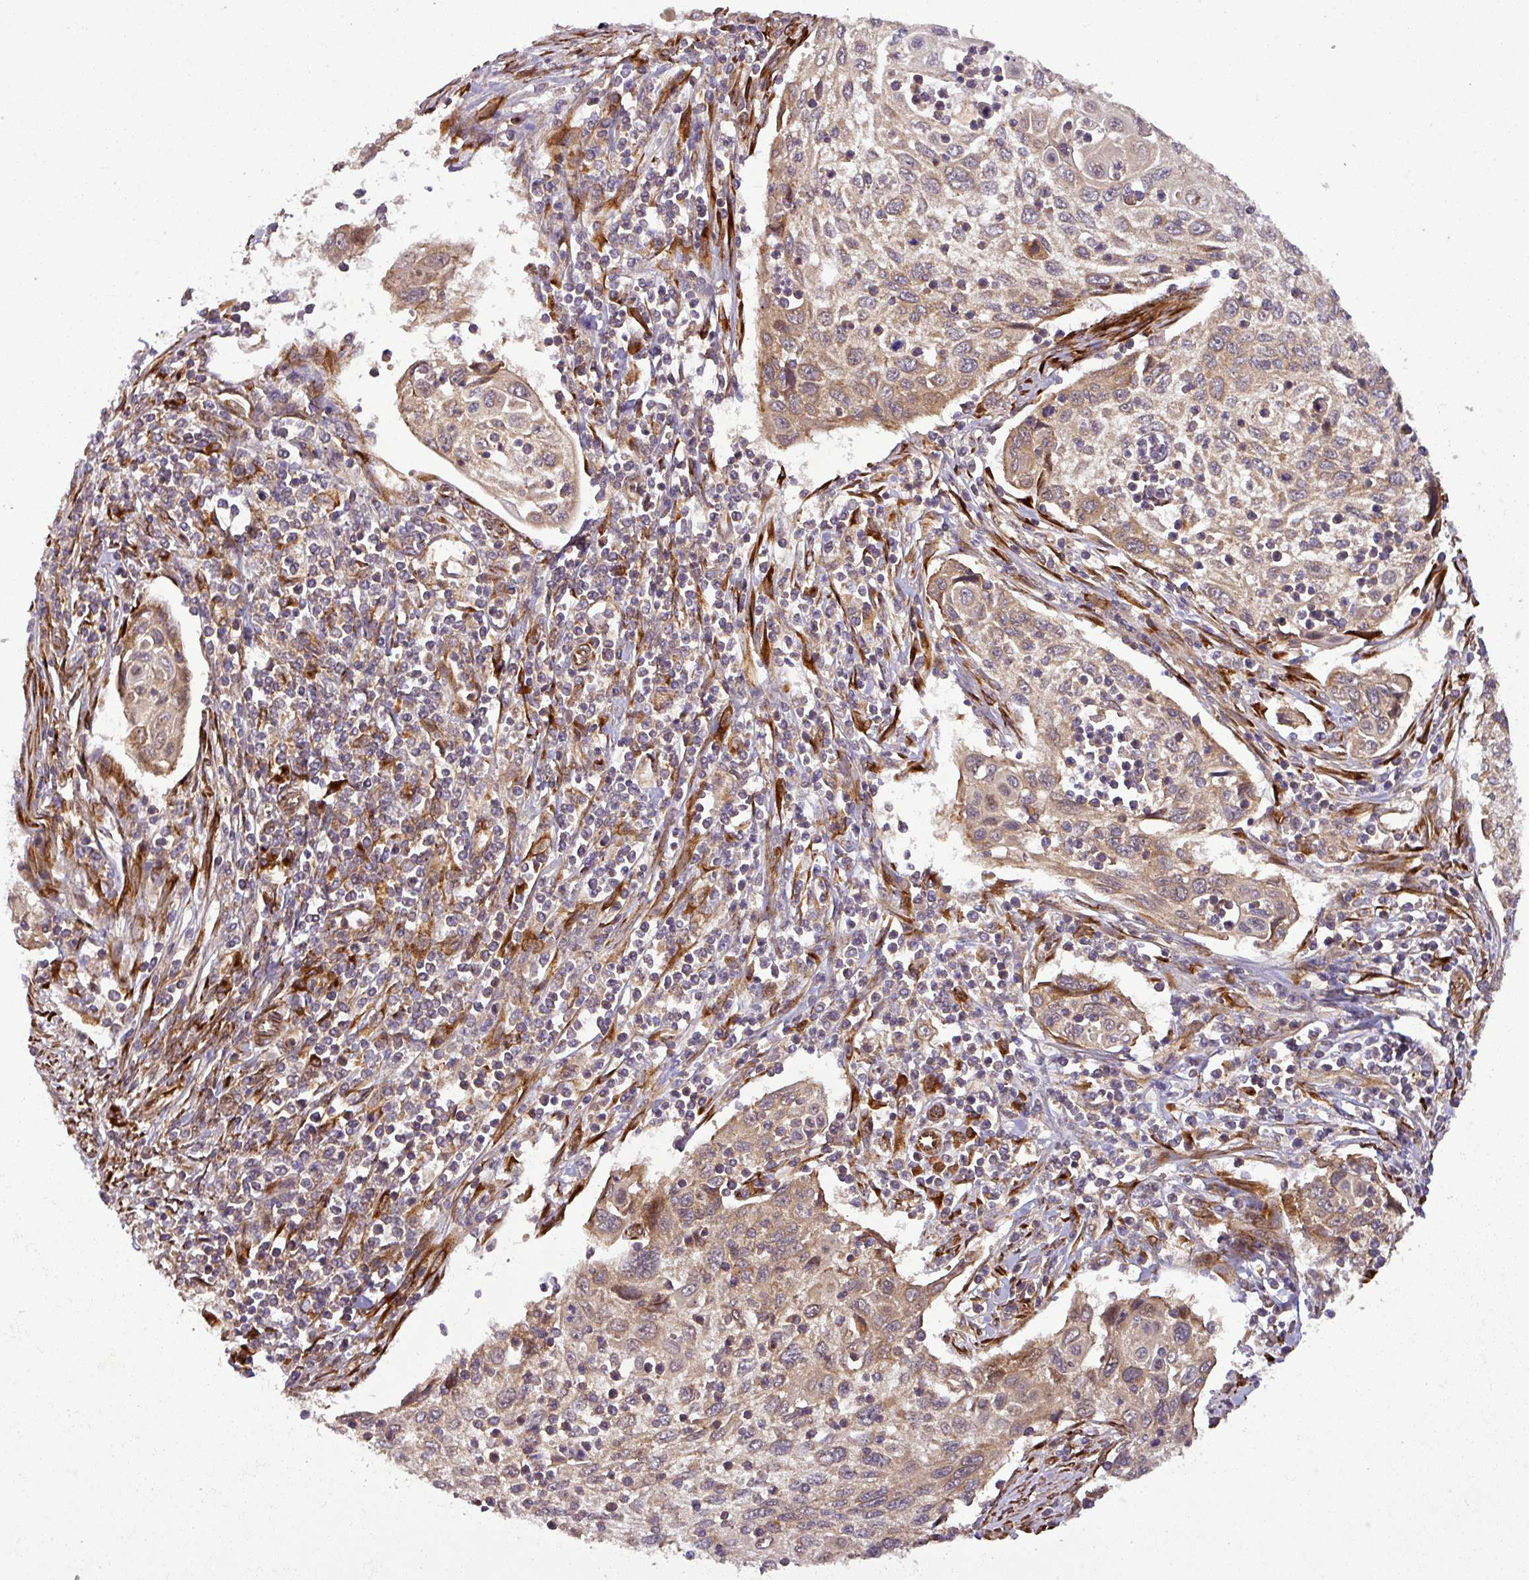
{"staining": {"intensity": "moderate", "quantity": ">75%", "location": "cytoplasmic/membranous"}, "tissue": "cervical cancer", "cell_type": "Tumor cells", "image_type": "cancer", "snomed": [{"axis": "morphology", "description": "Squamous cell carcinoma, NOS"}, {"axis": "topography", "description": "Cervix"}], "caption": "Moderate cytoplasmic/membranous protein positivity is present in approximately >75% of tumor cells in cervical cancer (squamous cell carcinoma).", "gene": "ART1", "patient": {"sex": "female", "age": 70}}